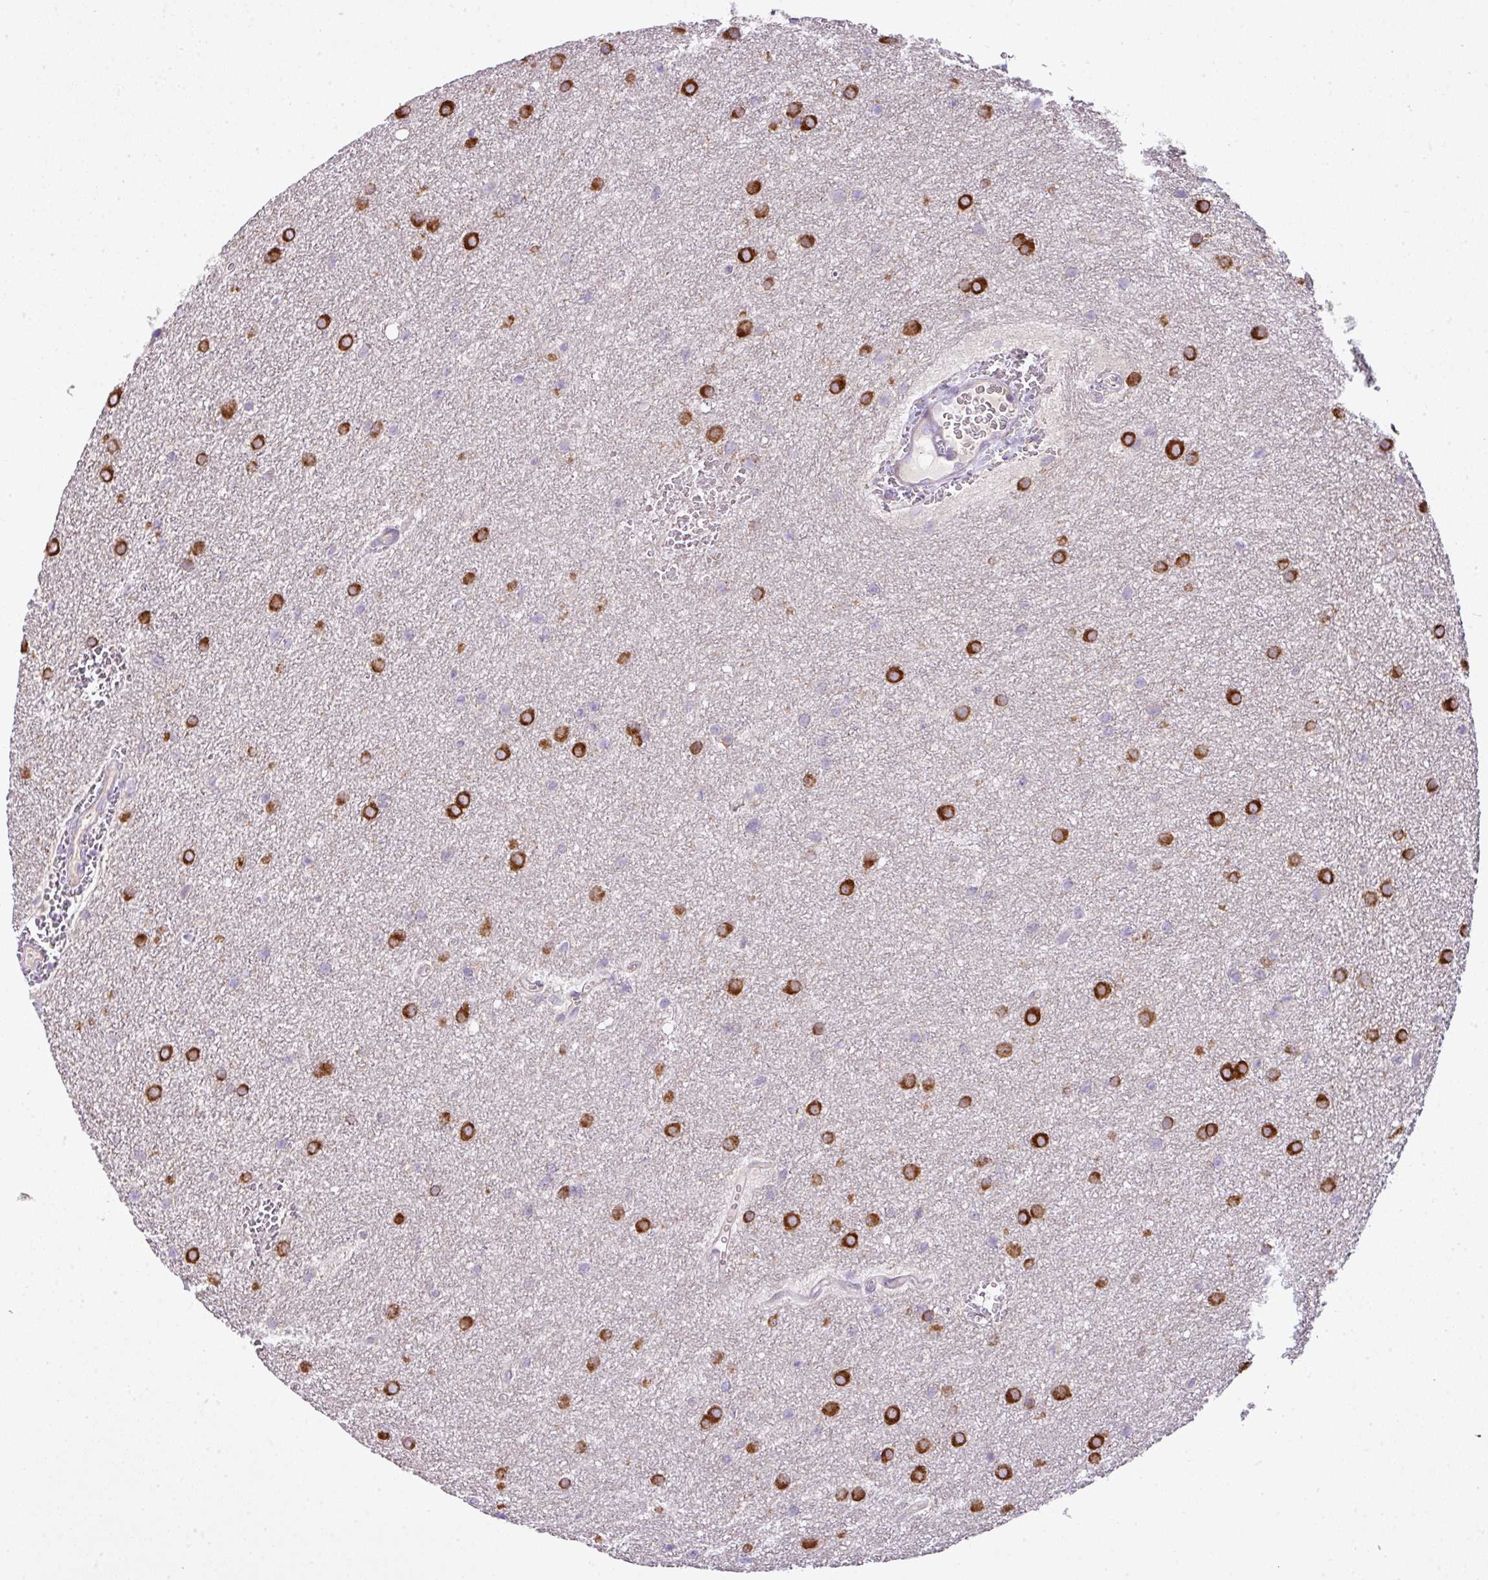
{"staining": {"intensity": "strong", "quantity": "<25%", "location": "cytoplasmic/membranous"}, "tissue": "glioma", "cell_type": "Tumor cells", "image_type": "cancer", "snomed": [{"axis": "morphology", "description": "Glioma, malignant, Low grade"}, {"axis": "topography", "description": "Cerebellum"}], "caption": "A brown stain labels strong cytoplasmic/membranous staining of a protein in low-grade glioma (malignant) tumor cells.", "gene": "COX18", "patient": {"sex": "female", "age": 5}}